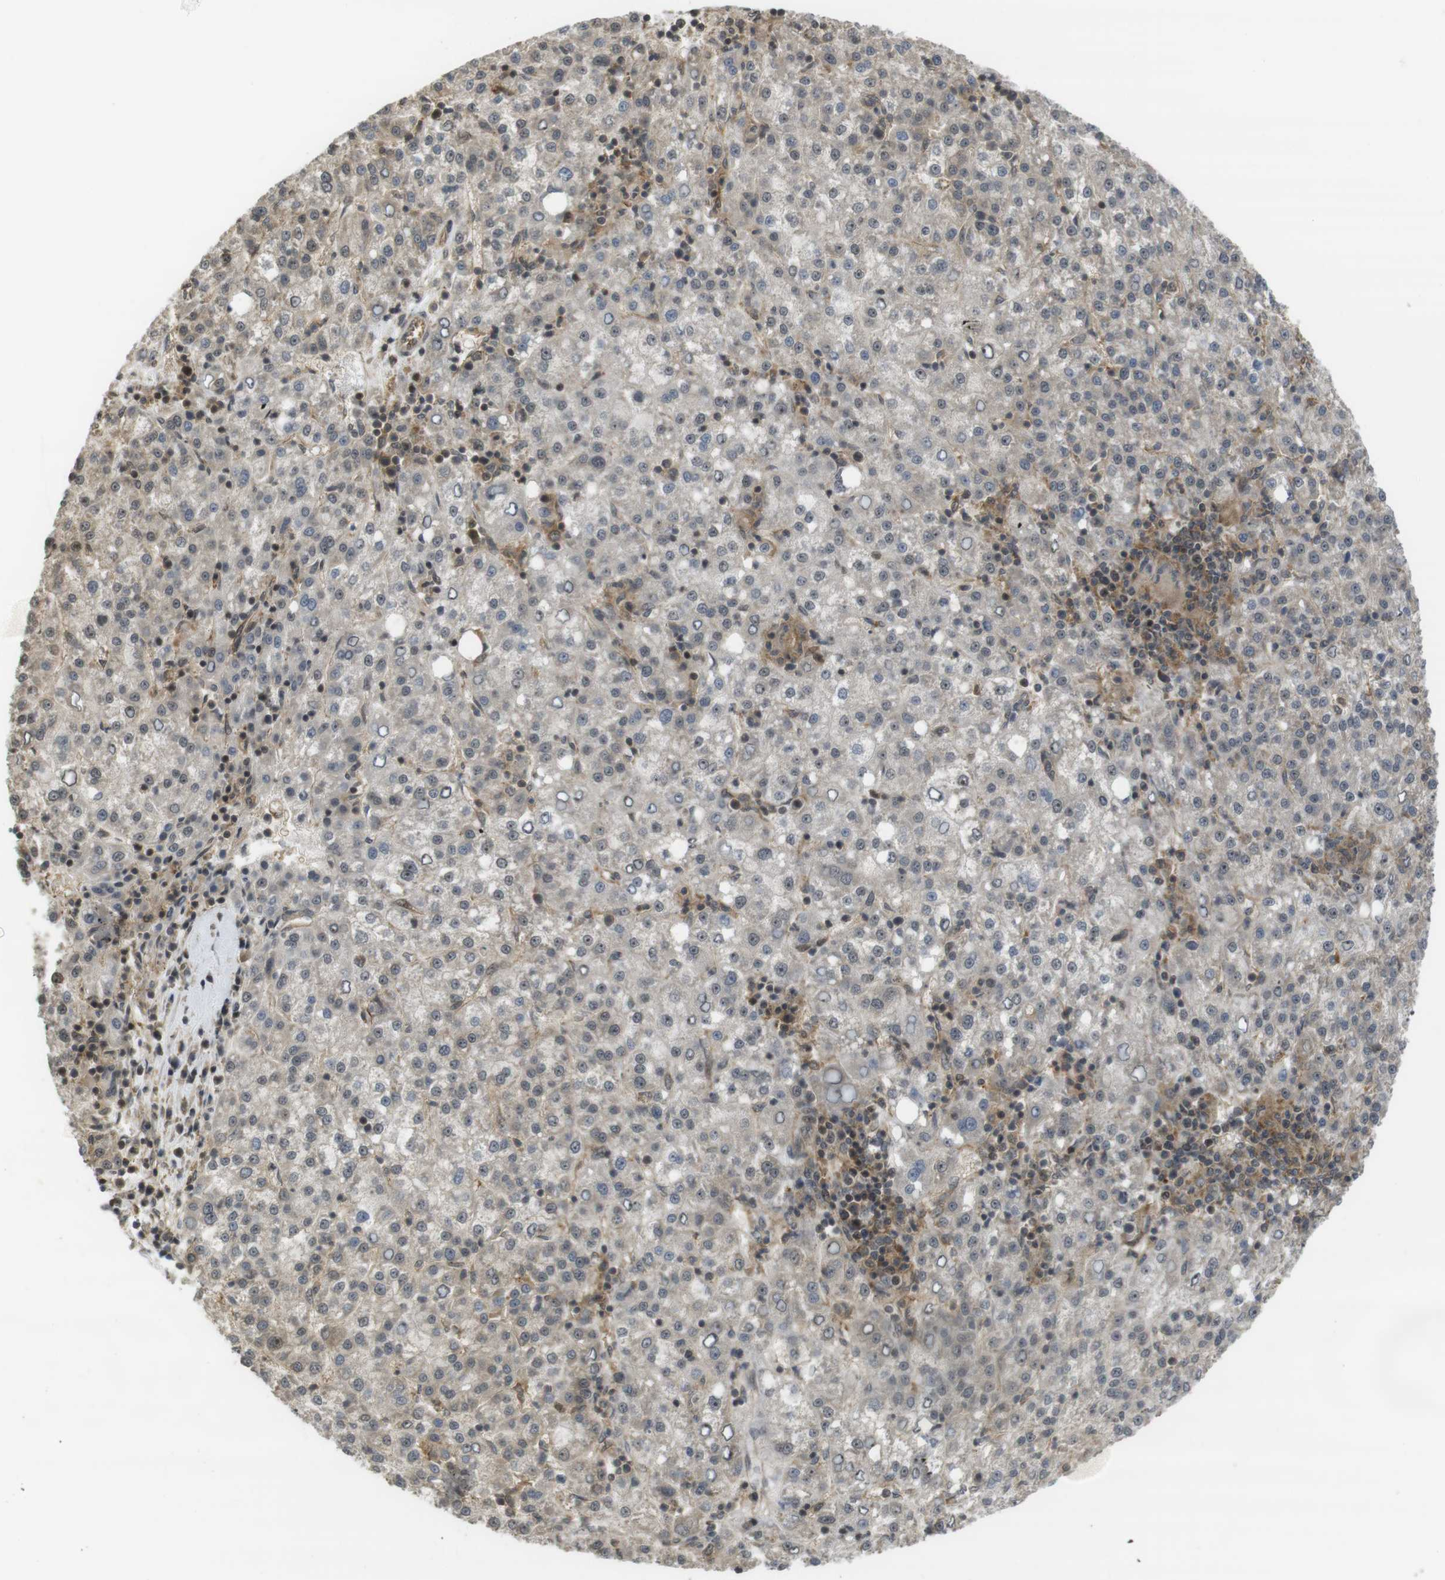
{"staining": {"intensity": "weak", "quantity": "<25%", "location": "cytoplasmic/membranous"}, "tissue": "liver cancer", "cell_type": "Tumor cells", "image_type": "cancer", "snomed": [{"axis": "morphology", "description": "Carcinoma, Hepatocellular, NOS"}, {"axis": "topography", "description": "Liver"}], "caption": "A histopathology image of human hepatocellular carcinoma (liver) is negative for staining in tumor cells. (DAB immunohistochemistry, high magnification).", "gene": "CC2D1A", "patient": {"sex": "female", "age": 58}}